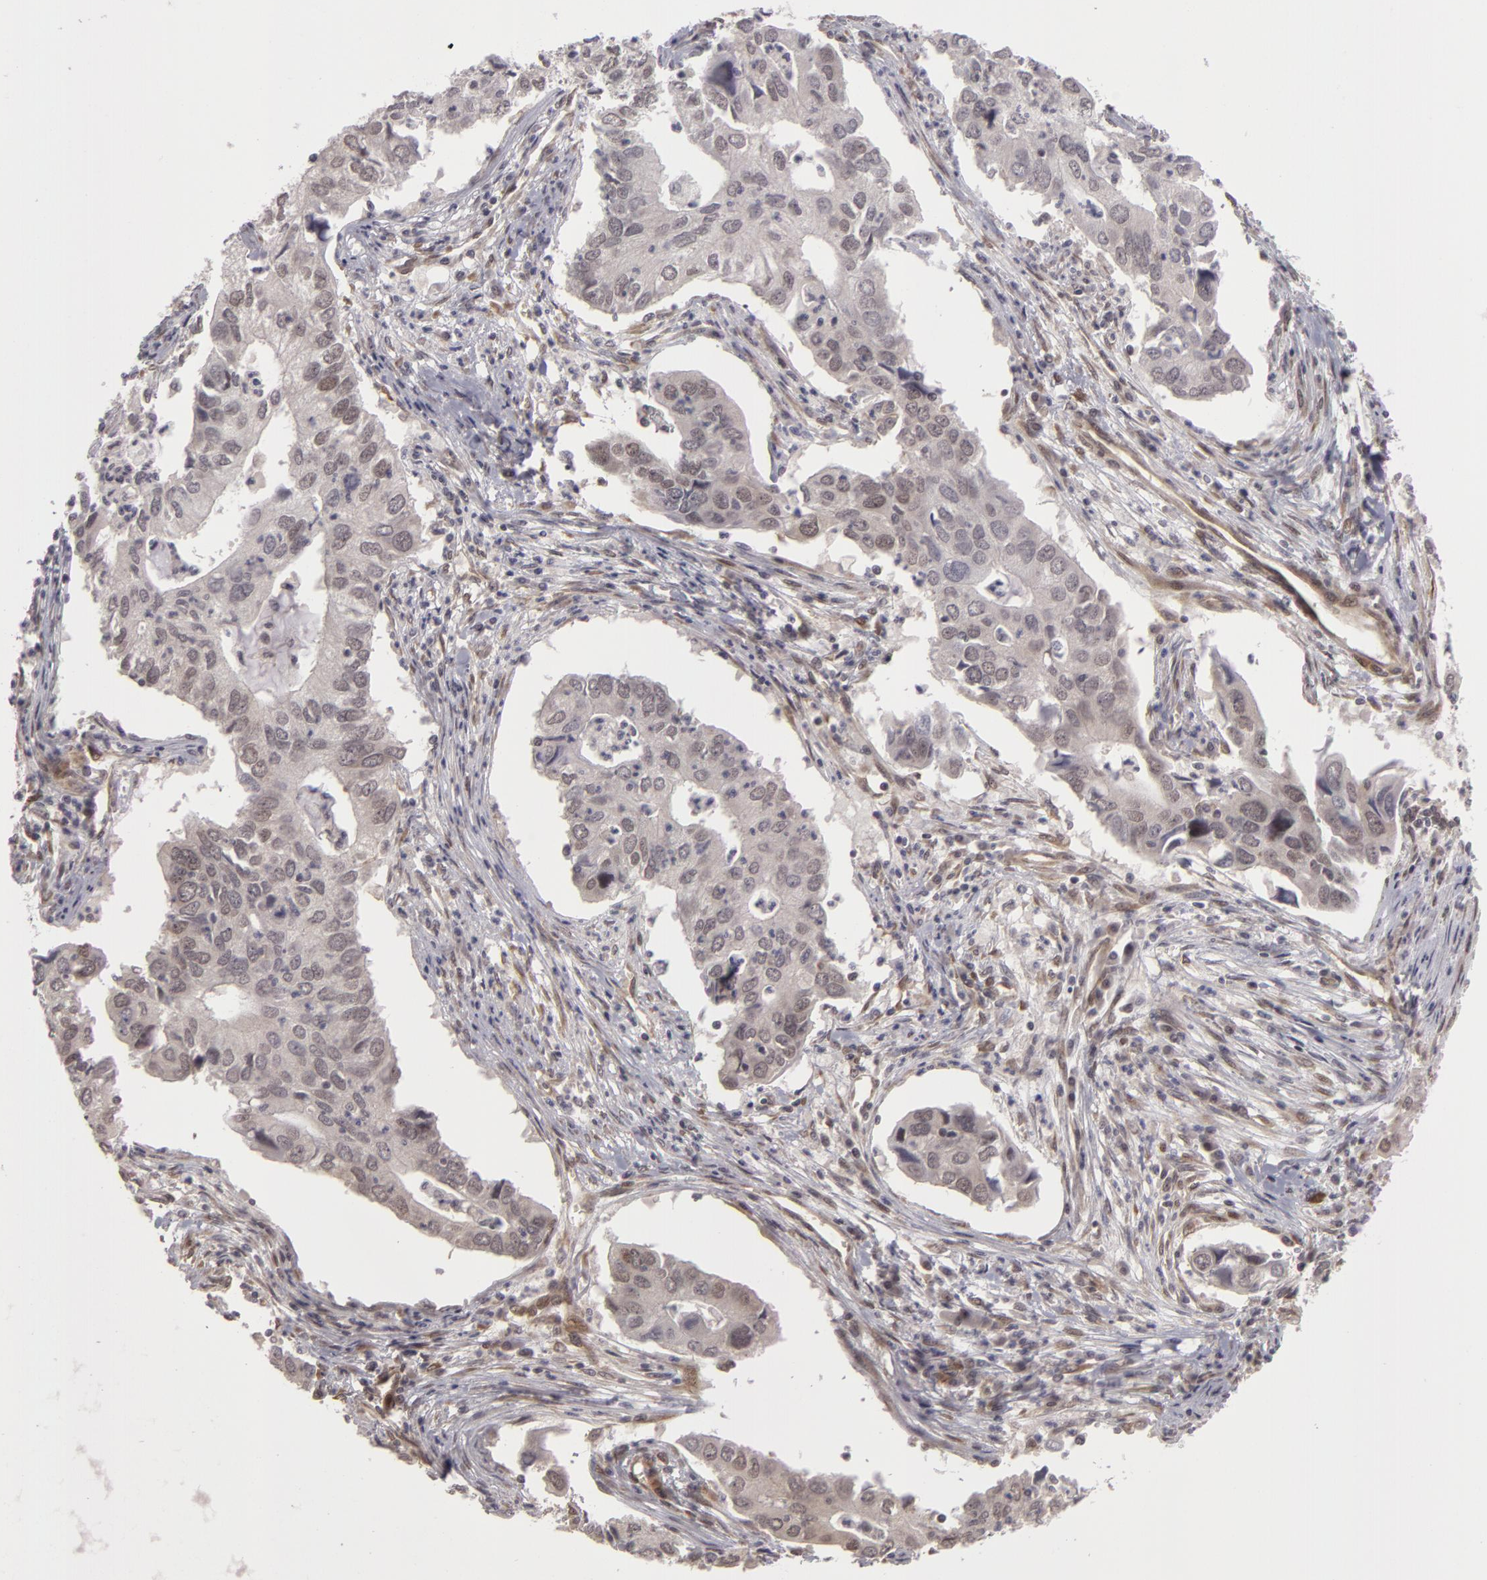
{"staining": {"intensity": "weak", "quantity": "<25%", "location": "nuclear"}, "tissue": "lung cancer", "cell_type": "Tumor cells", "image_type": "cancer", "snomed": [{"axis": "morphology", "description": "Adenocarcinoma, NOS"}, {"axis": "topography", "description": "Lung"}], "caption": "Tumor cells are negative for brown protein staining in lung cancer. Brightfield microscopy of IHC stained with DAB (3,3'-diaminobenzidine) (brown) and hematoxylin (blue), captured at high magnification.", "gene": "ZNF133", "patient": {"sex": "male", "age": 48}}